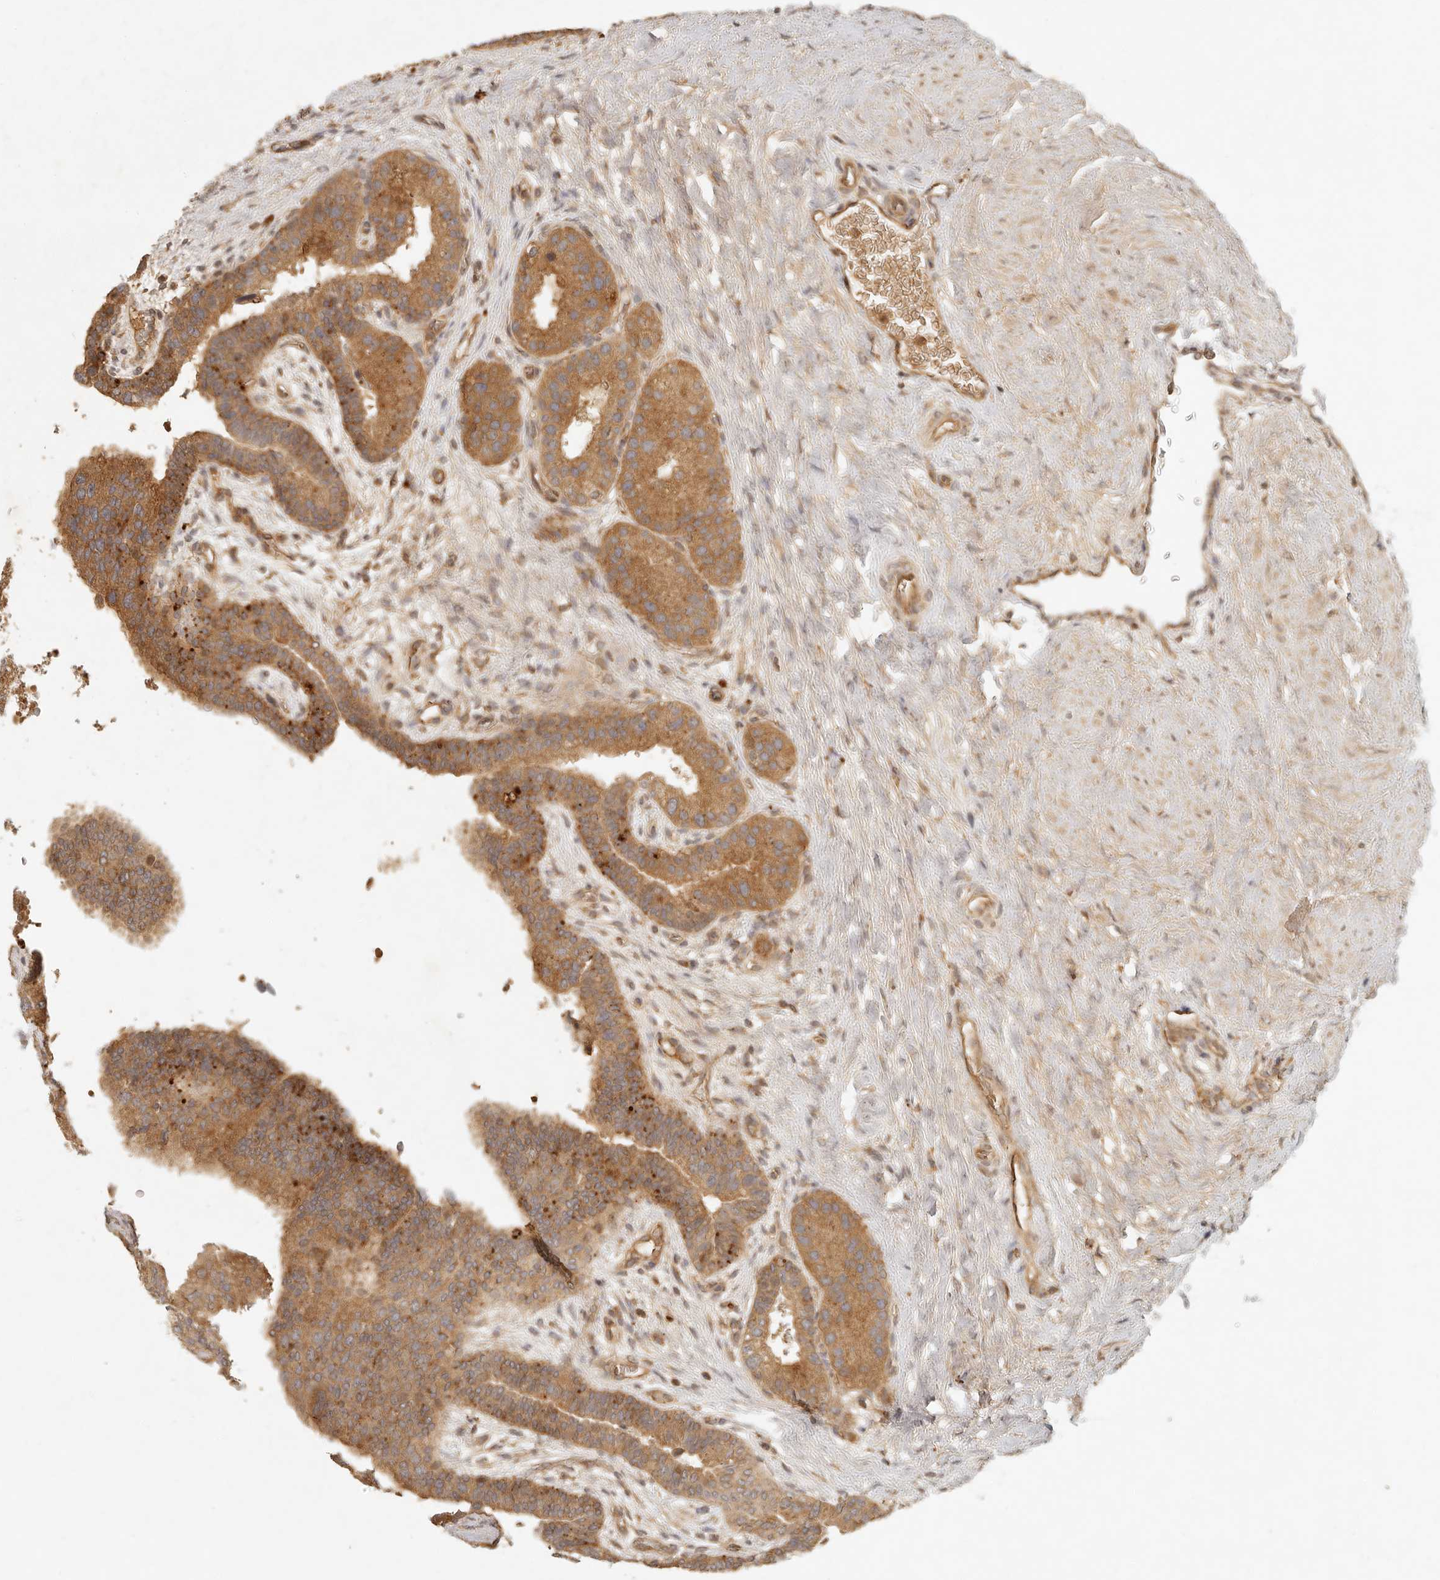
{"staining": {"intensity": "moderate", "quantity": ">75%", "location": "cytoplasmic/membranous"}, "tissue": "prostate cancer", "cell_type": "Tumor cells", "image_type": "cancer", "snomed": [{"axis": "morphology", "description": "Adenocarcinoma, High grade"}, {"axis": "topography", "description": "Prostate"}], "caption": "This is an image of IHC staining of prostate cancer (high-grade adenocarcinoma), which shows moderate expression in the cytoplasmic/membranous of tumor cells.", "gene": "ANKRD61", "patient": {"sex": "male", "age": 56}}